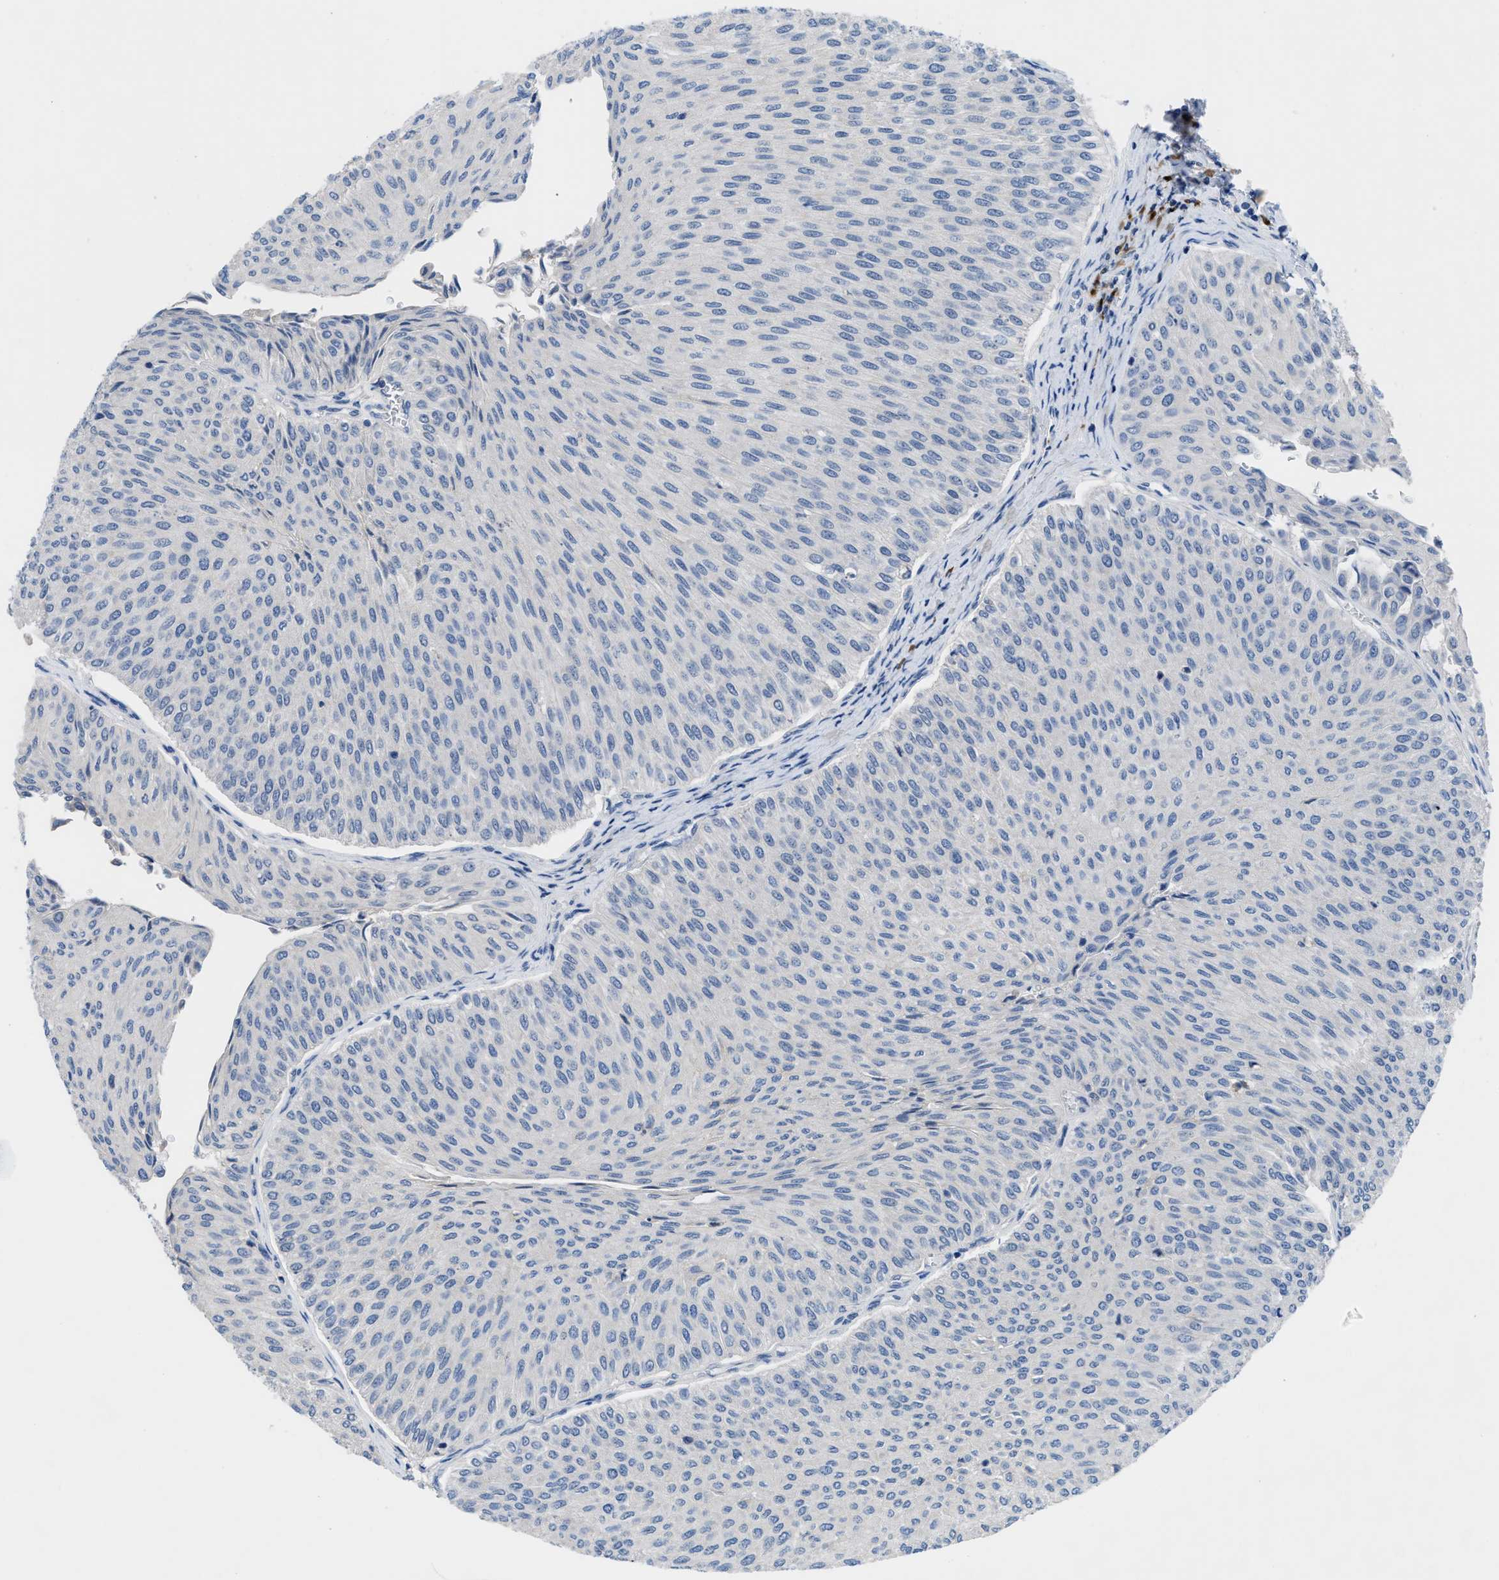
{"staining": {"intensity": "negative", "quantity": "none", "location": "none"}, "tissue": "urothelial cancer", "cell_type": "Tumor cells", "image_type": "cancer", "snomed": [{"axis": "morphology", "description": "Urothelial carcinoma, Low grade"}, {"axis": "topography", "description": "Urinary bladder"}], "caption": "Urothelial cancer was stained to show a protein in brown. There is no significant staining in tumor cells.", "gene": "OR9K2", "patient": {"sex": "male", "age": 78}}